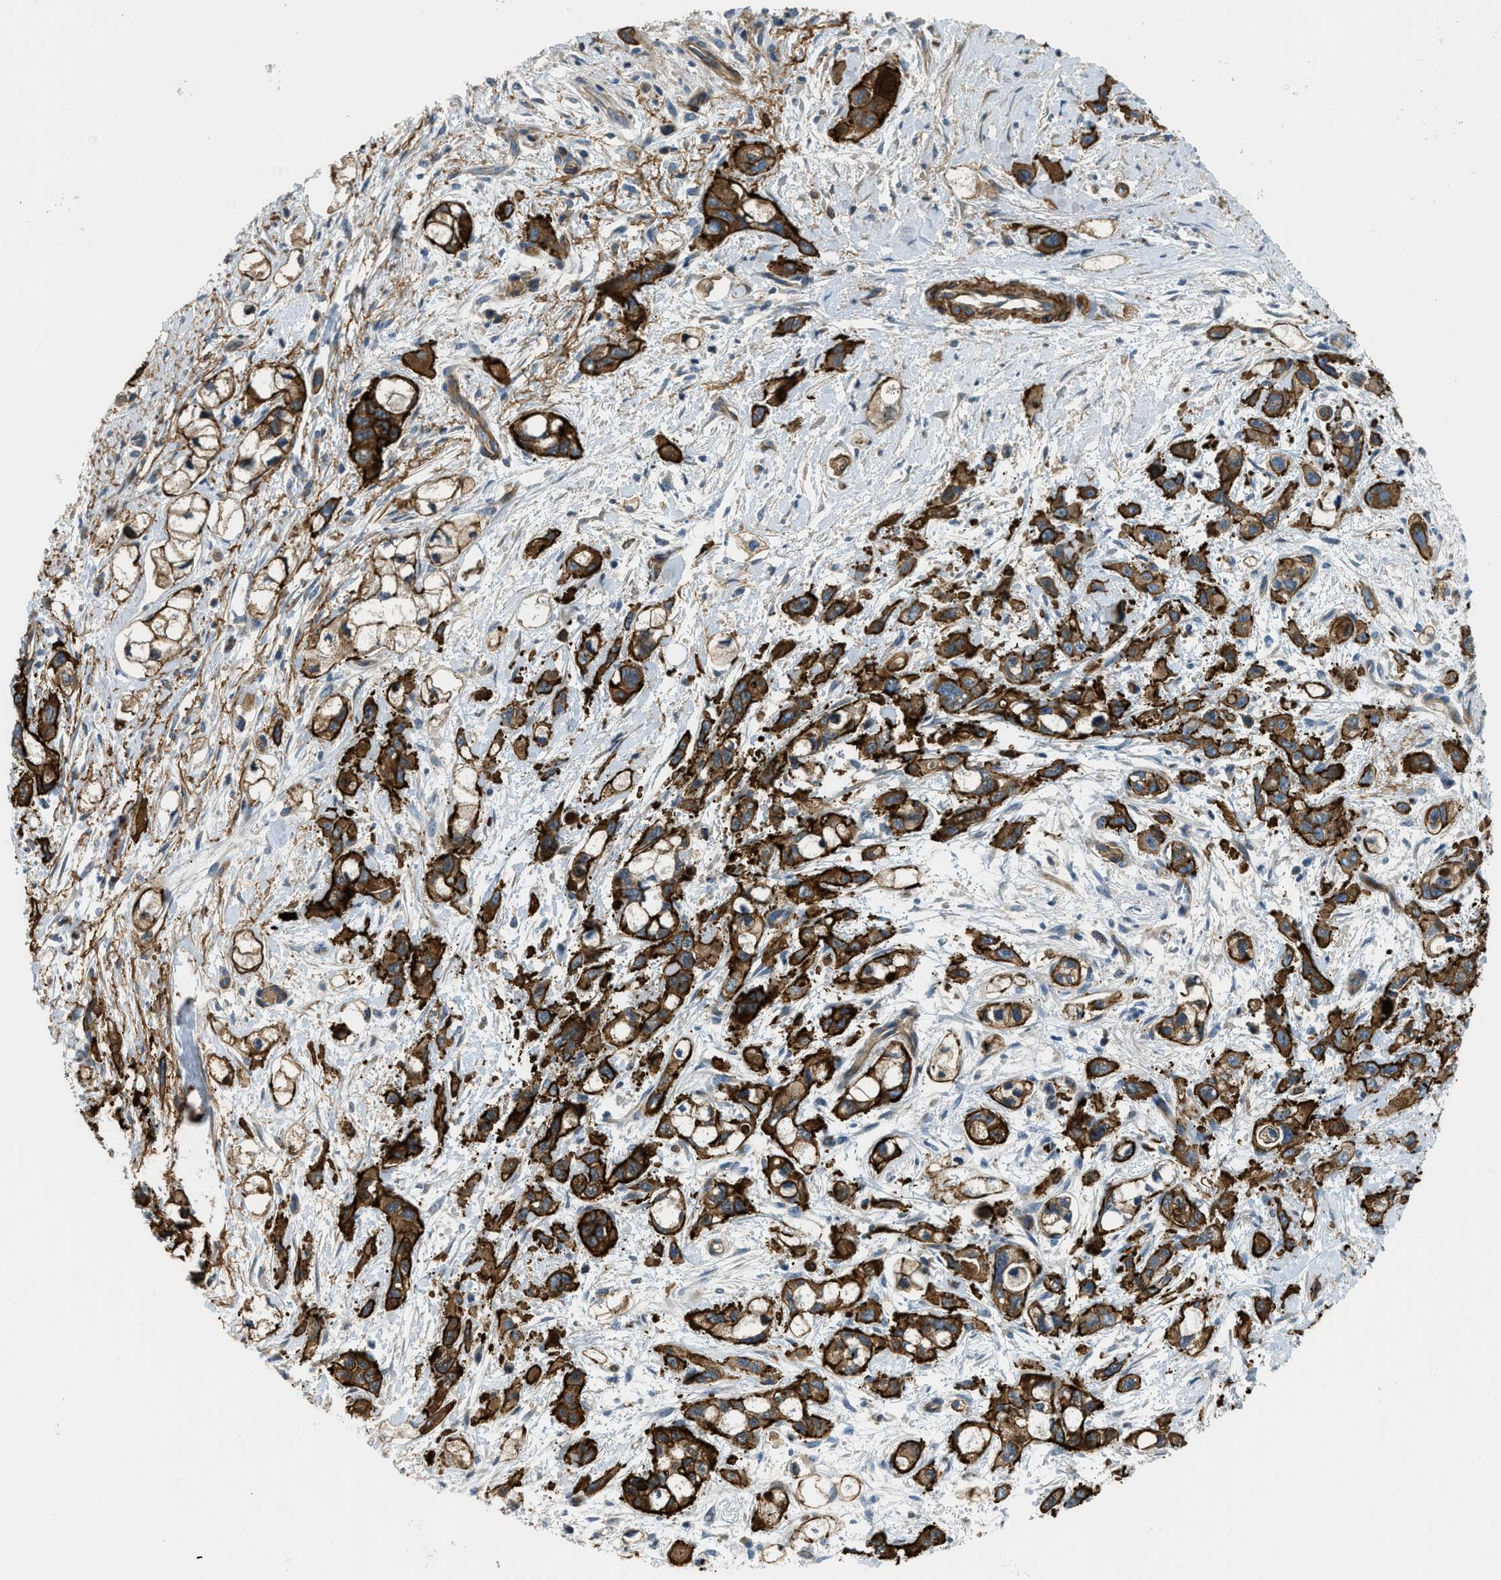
{"staining": {"intensity": "strong", "quantity": ">75%", "location": "cytoplasmic/membranous"}, "tissue": "pancreatic cancer", "cell_type": "Tumor cells", "image_type": "cancer", "snomed": [{"axis": "morphology", "description": "Adenocarcinoma, NOS"}, {"axis": "topography", "description": "Pancreas"}], "caption": "About >75% of tumor cells in pancreatic adenocarcinoma demonstrate strong cytoplasmic/membranous protein positivity as visualized by brown immunohistochemical staining.", "gene": "NYNRIN", "patient": {"sex": "male", "age": 74}}